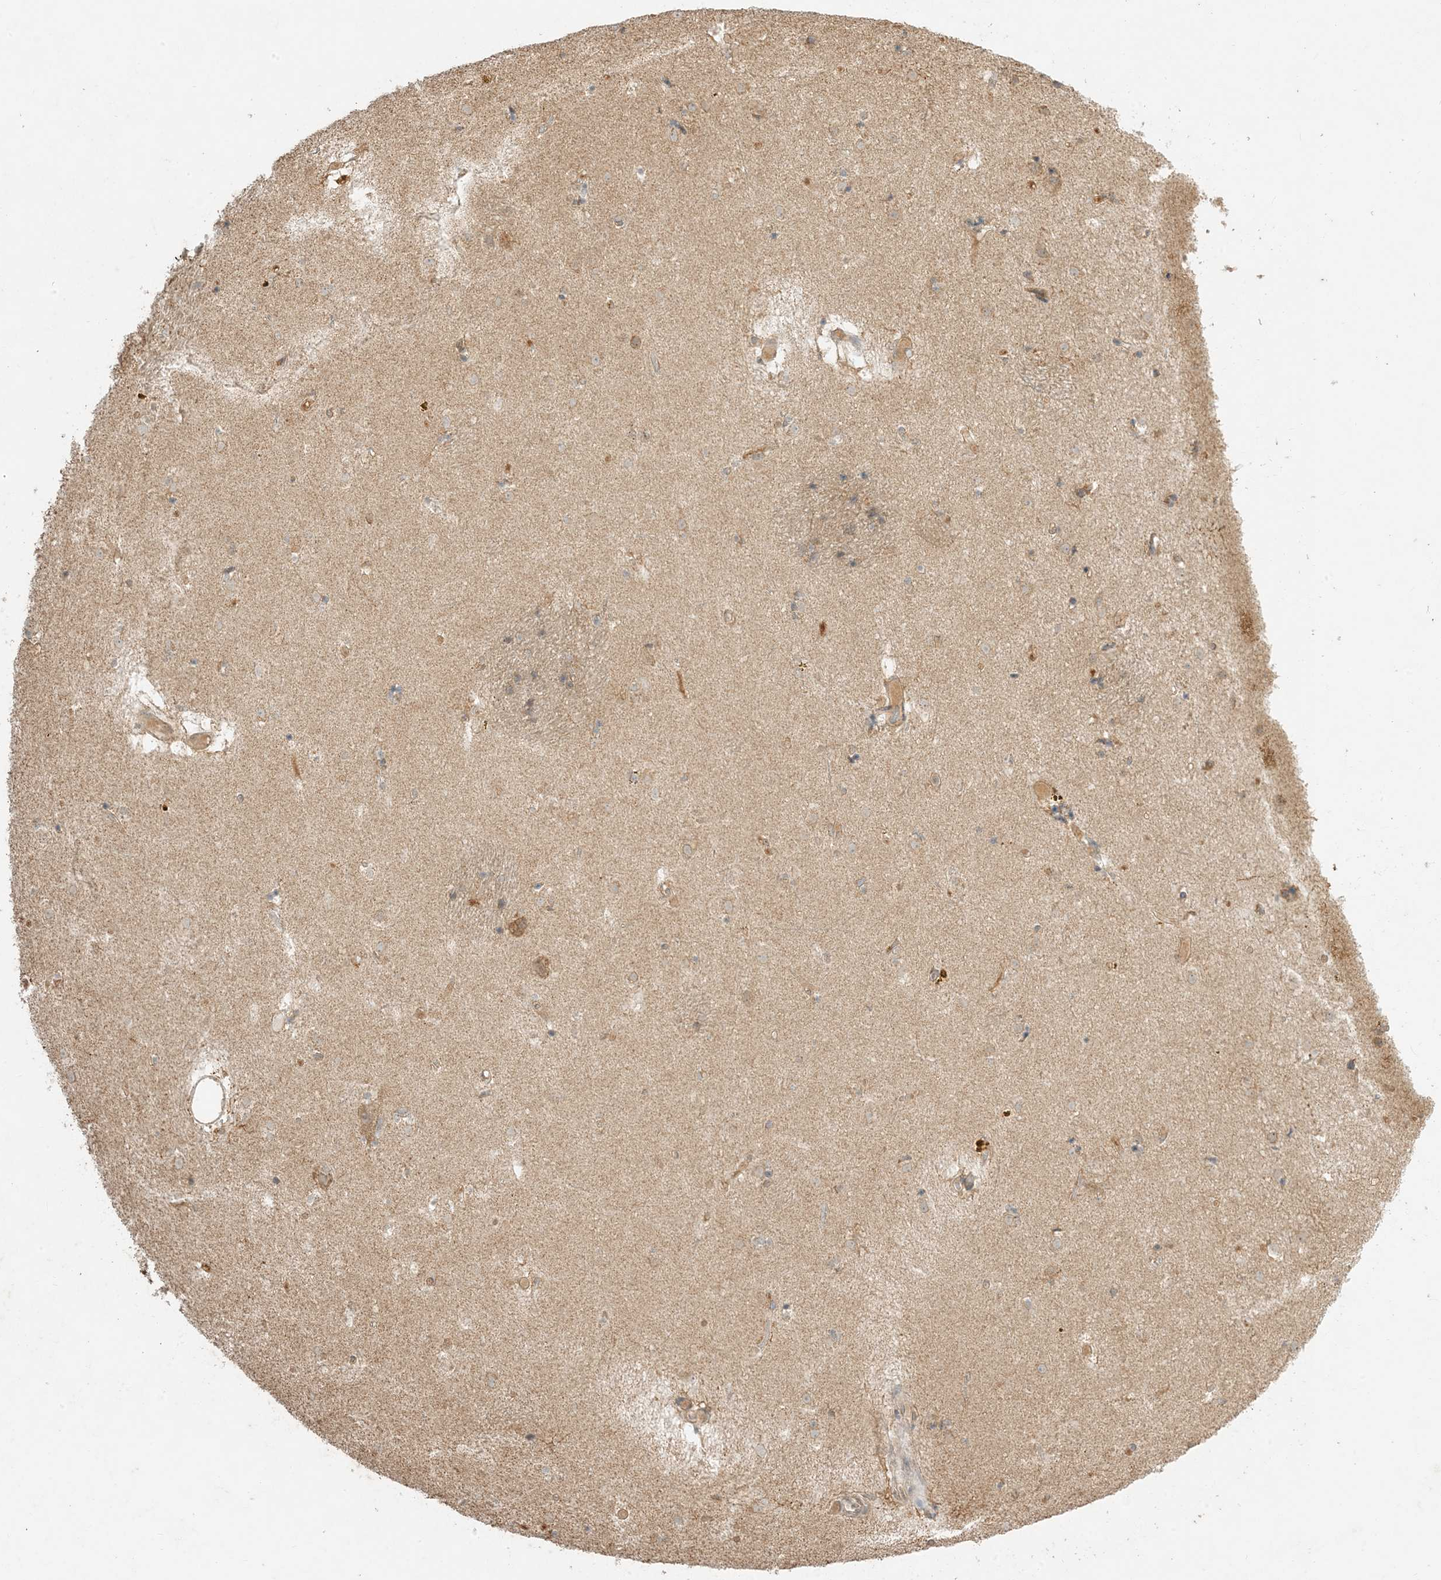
{"staining": {"intensity": "moderate", "quantity": "<25%", "location": "cytoplasmic/membranous"}, "tissue": "caudate", "cell_type": "Glial cells", "image_type": "normal", "snomed": [{"axis": "morphology", "description": "Normal tissue, NOS"}, {"axis": "topography", "description": "Lateral ventricle wall"}], "caption": "Brown immunohistochemical staining in benign human caudate displays moderate cytoplasmic/membranous positivity in approximately <25% of glial cells.", "gene": "MCOLN1", "patient": {"sex": "male", "age": 70}}